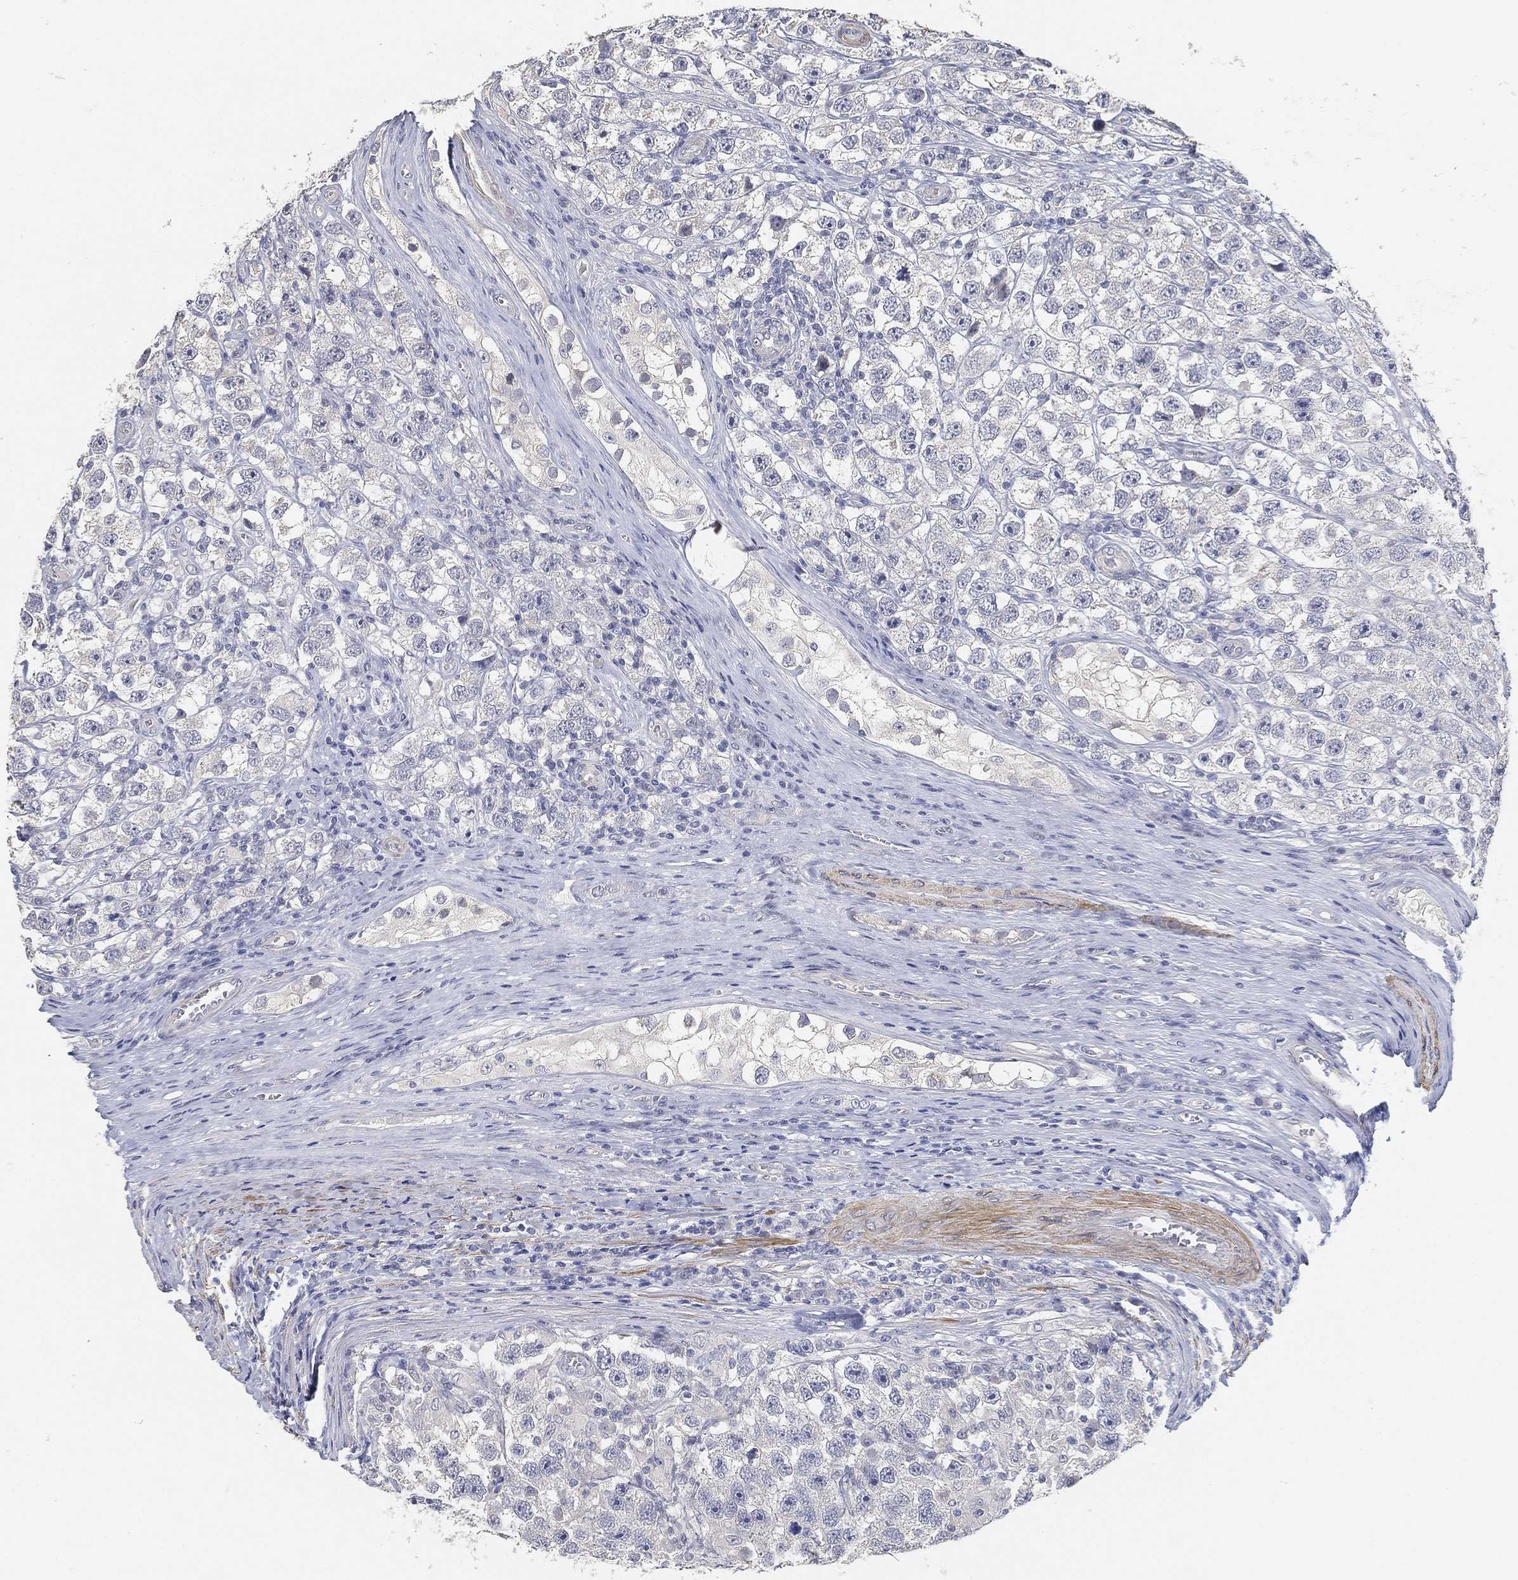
{"staining": {"intensity": "negative", "quantity": "none", "location": "none"}, "tissue": "testis cancer", "cell_type": "Tumor cells", "image_type": "cancer", "snomed": [{"axis": "morphology", "description": "Seminoma, NOS"}, {"axis": "topography", "description": "Testis"}], "caption": "This is an IHC photomicrograph of human testis seminoma. There is no positivity in tumor cells.", "gene": "GPR61", "patient": {"sex": "male", "age": 26}}